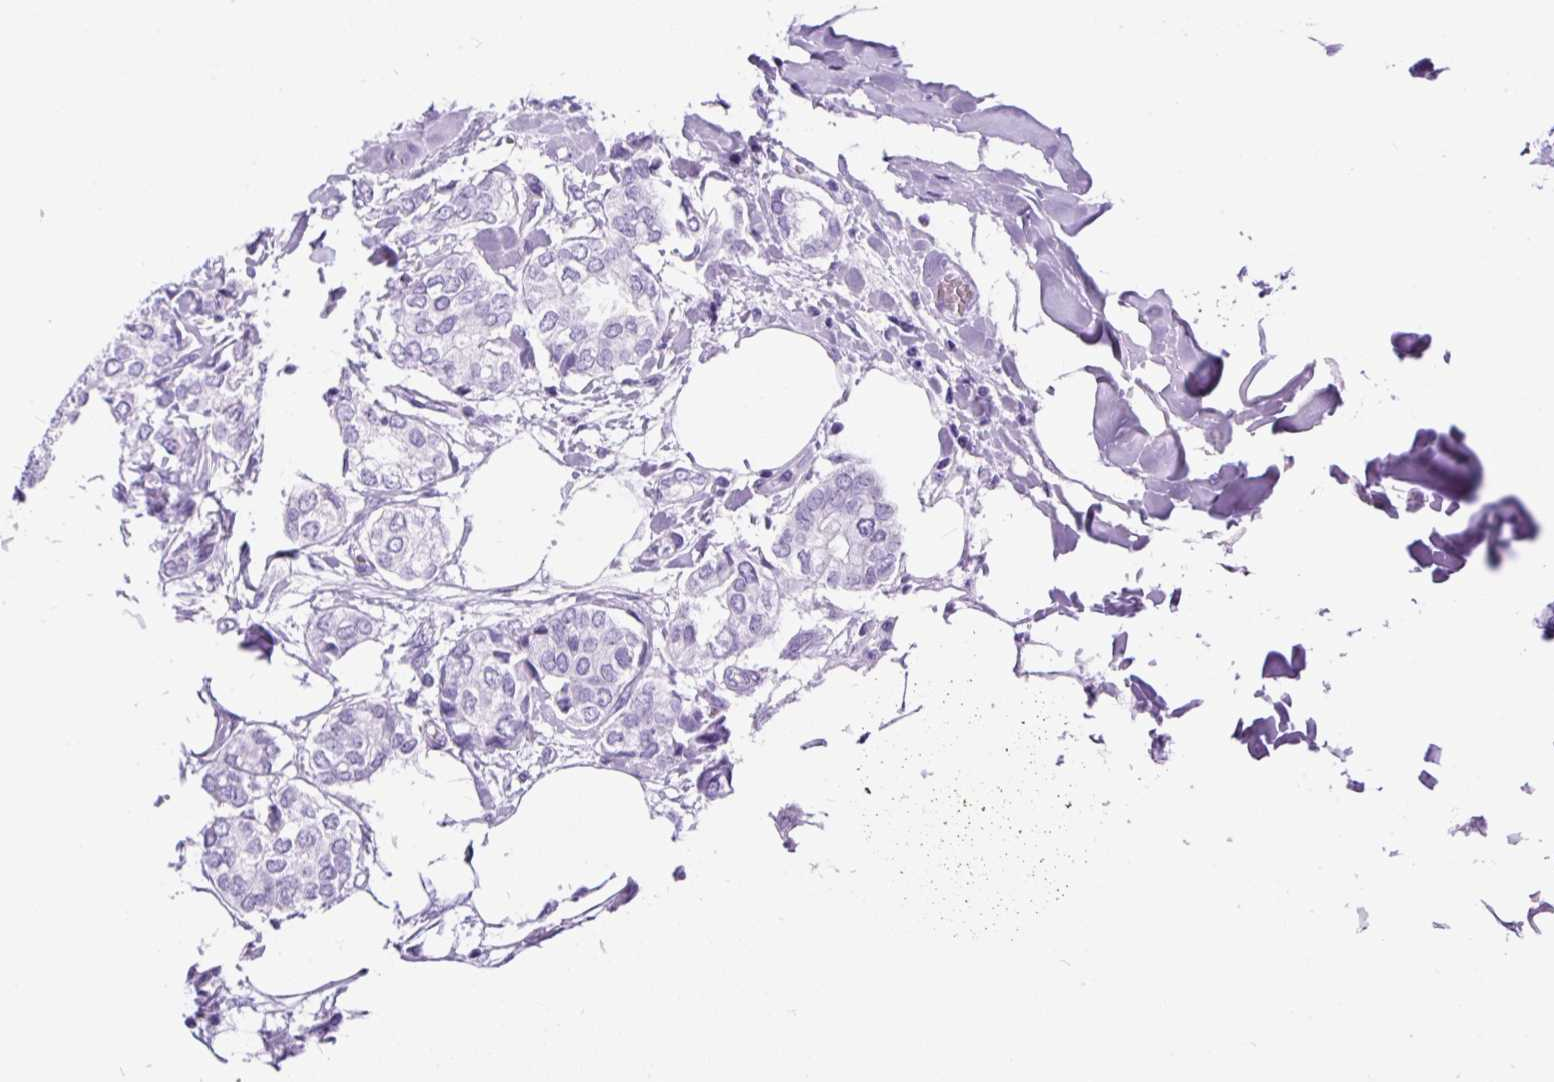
{"staining": {"intensity": "negative", "quantity": "none", "location": "none"}, "tissue": "breast cancer", "cell_type": "Tumor cells", "image_type": "cancer", "snomed": [{"axis": "morphology", "description": "Duct carcinoma"}, {"axis": "topography", "description": "Breast"}], "caption": "IHC histopathology image of human breast cancer (infiltrating ductal carcinoma) stained for a protein (brown), which demonstrates no staining in tumor cells.", "gene": "CEL", "patient": {"sex": "female", "age": 73}}